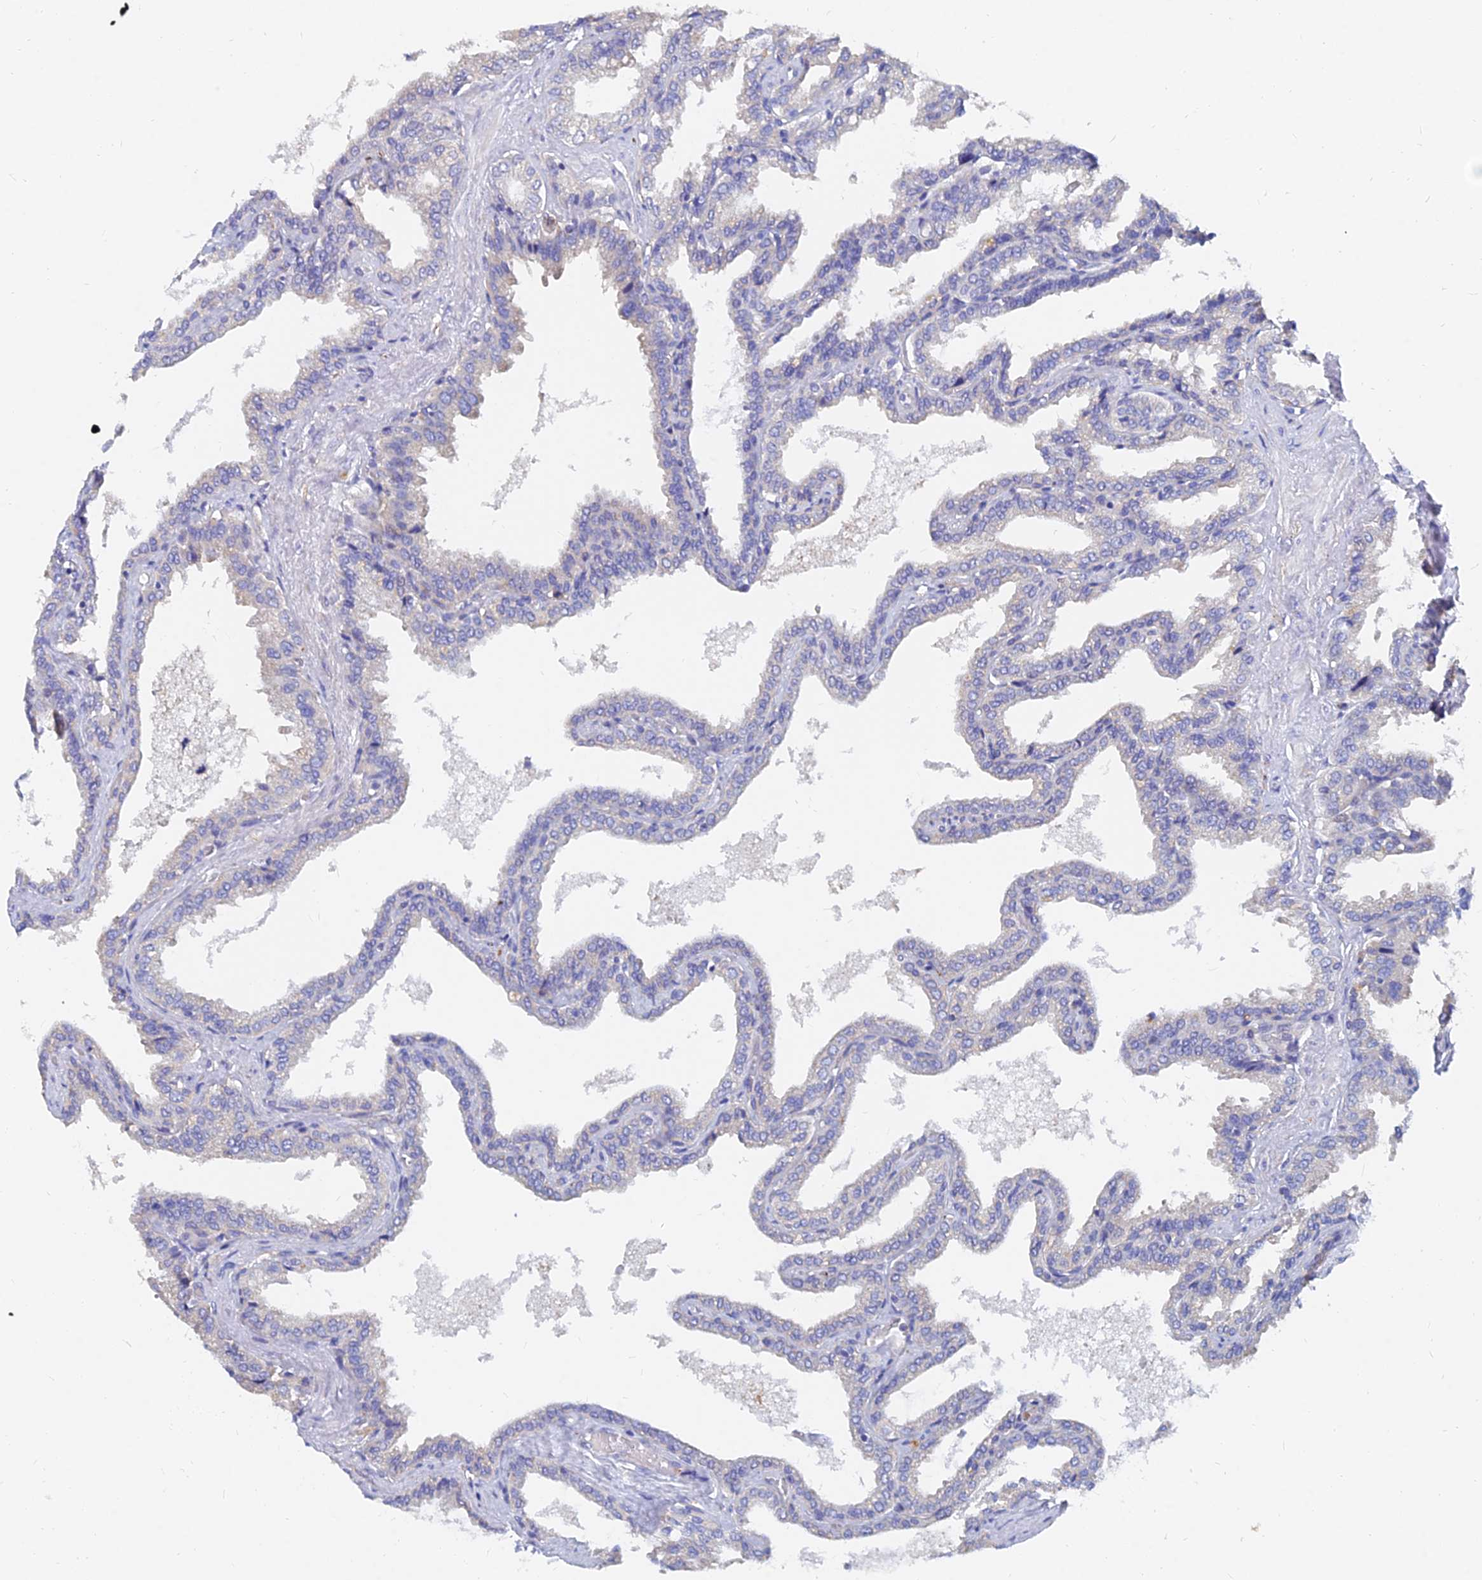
{"staining": {"intensity": "moderate", "quantity": "25%-75%", "location": "cytoplasmic/membranous"}, "tissue": "seminal vesicle", "cell_type": "Glandular cells", "image_type": "normal", "snomed": [{"axis": "morphology", "description": "Normal tissue, NOS"}, {"axis": "topography", "description": "Seminal veicle"}], "caption": "Brown immunohistochemical staining in benign seminal vesicle displays moderate cytoplasmic/membranous staining in about 25%-75% of glandular cells. (Brightfield microscopy of DAB IHC at high magnification).", "gene": "SPNS1", "patient": {"sex": "male", "age": 46}}